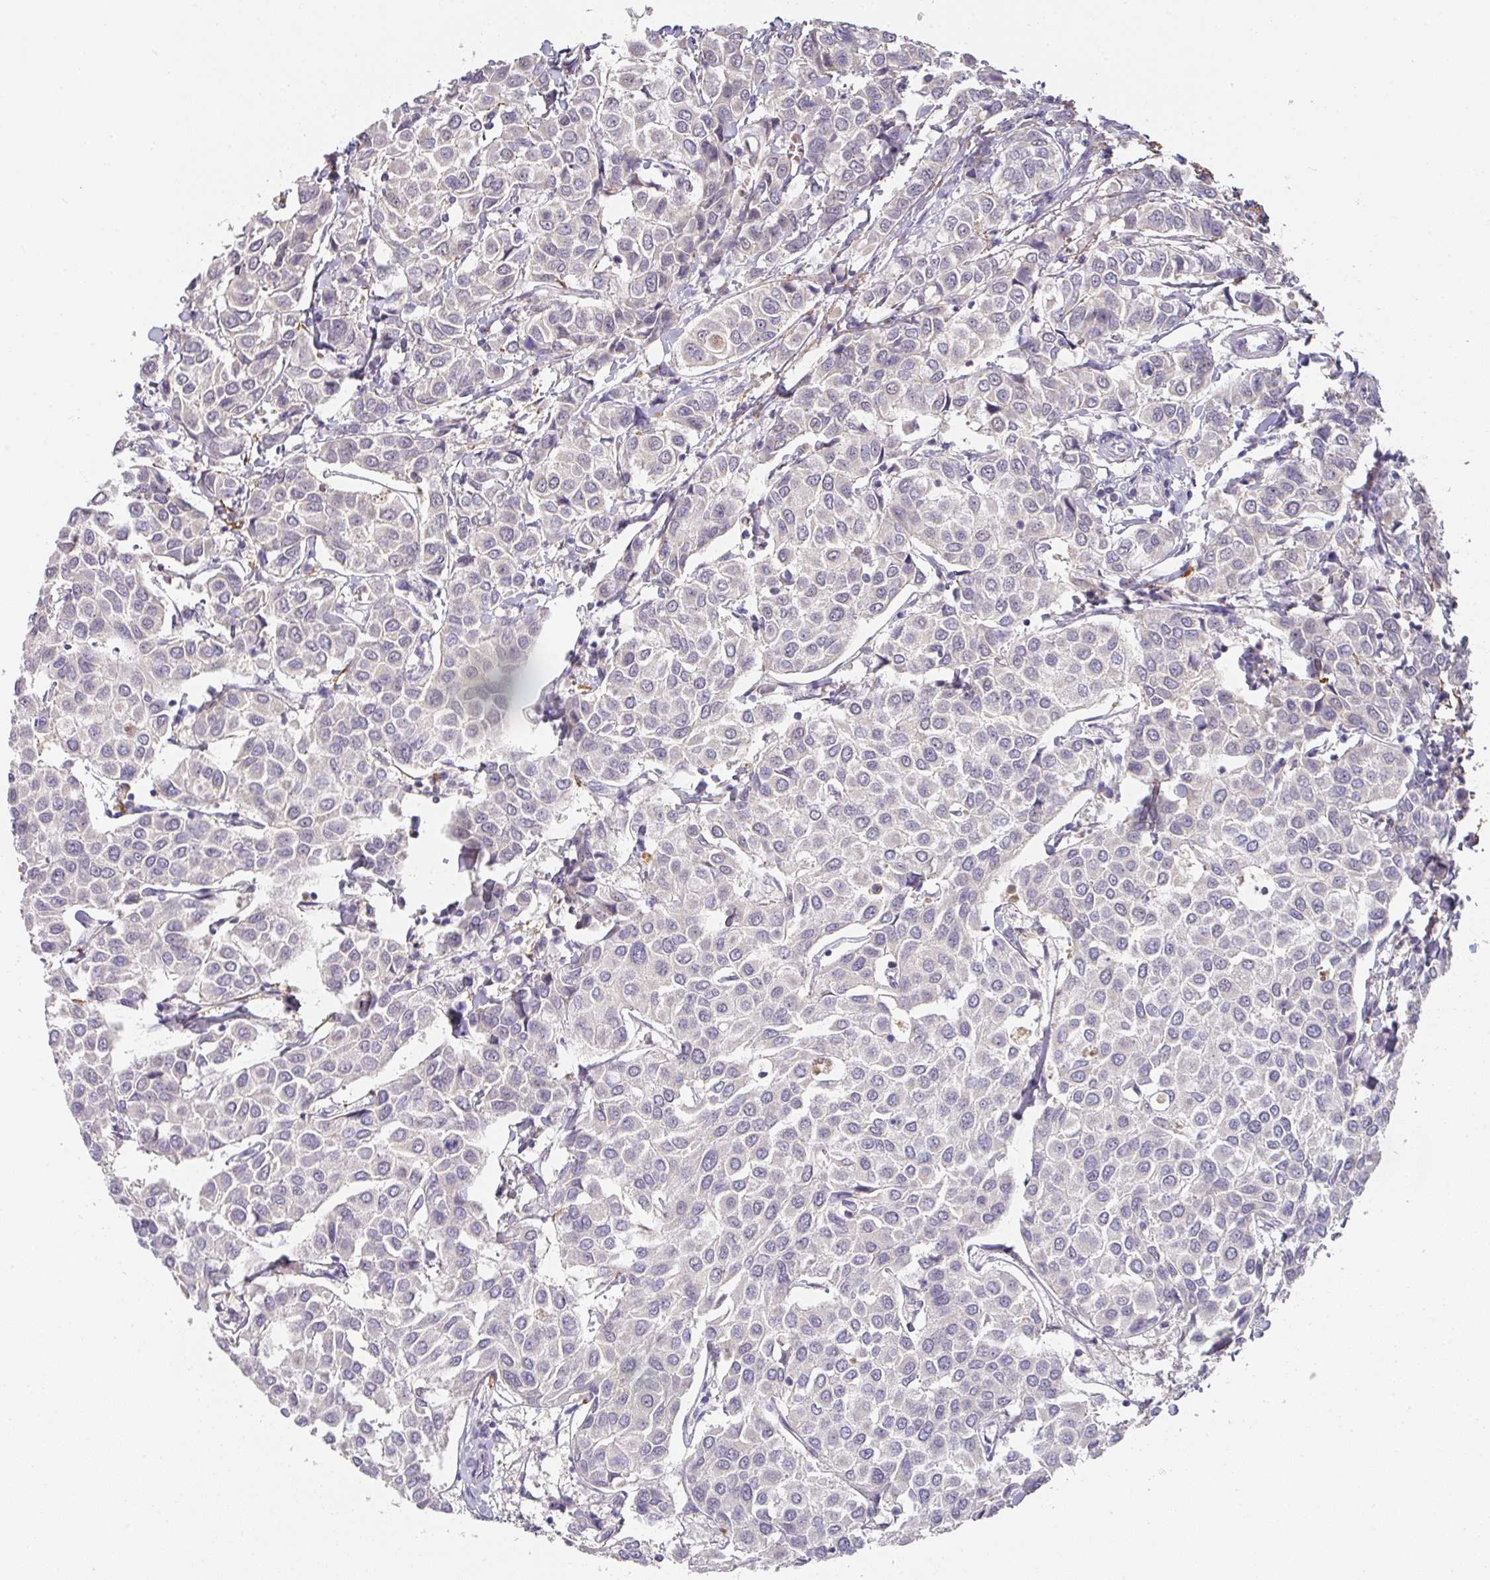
{"staining": {"intensity": "negative", "quantity": "none", "location": "none"}, "tissue": "breast cancer", "cell_type": "Tumor cells", "image_type": "cancer", "snomed": [{"axis": "morphology", "description": "Duct carcinoma"}, {"axis": "topography", "description": "Breast"}], "caption": "The histopathology image displays no staining of tumor cells in breast intraductal carcinoma.", "gene": "FOXN4", "patient": {"sex": "female", "age": 55}}